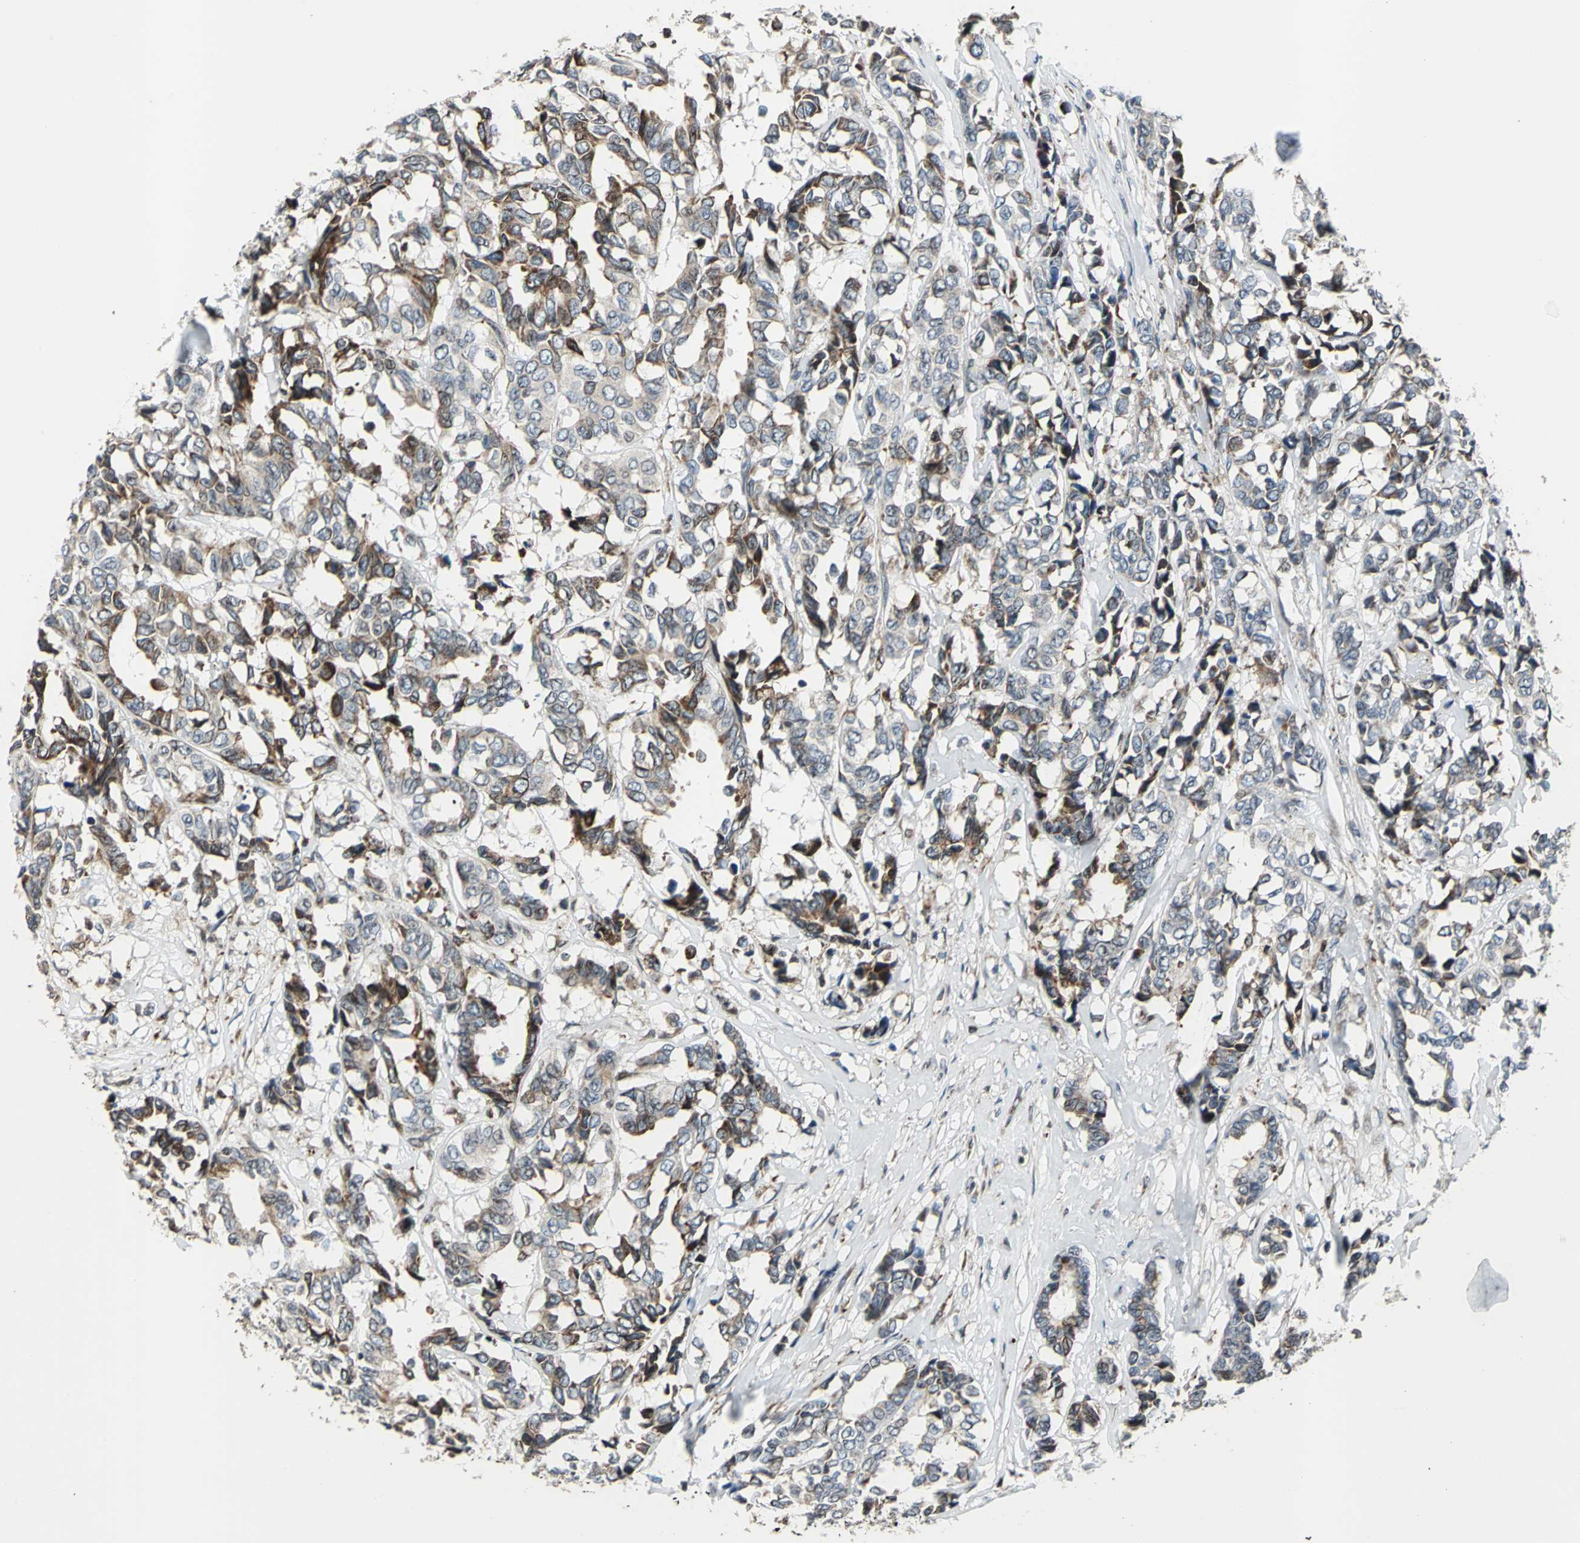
{"staining": {"intensity": "moderate", "quantity": "25%-75%", "location": "cytoplasmic/membranous"}, "tissue": "breast cancer", "cell_type": "Tumor cells", "image_type": "cancer", "snomed": [{"axis": "morphology", "description": "Duct carcinoma"}, {"axis": "topography", "description": "Breast"}], "caption": "Moderate cytoplasmic/membranous staining for a protein is present in about 25%-75% of tumor cells of breast cancer using immunohistochemistry (IHC).", "gene": "HTATIP2", "patient": {"sex": "female", "age": 87}}